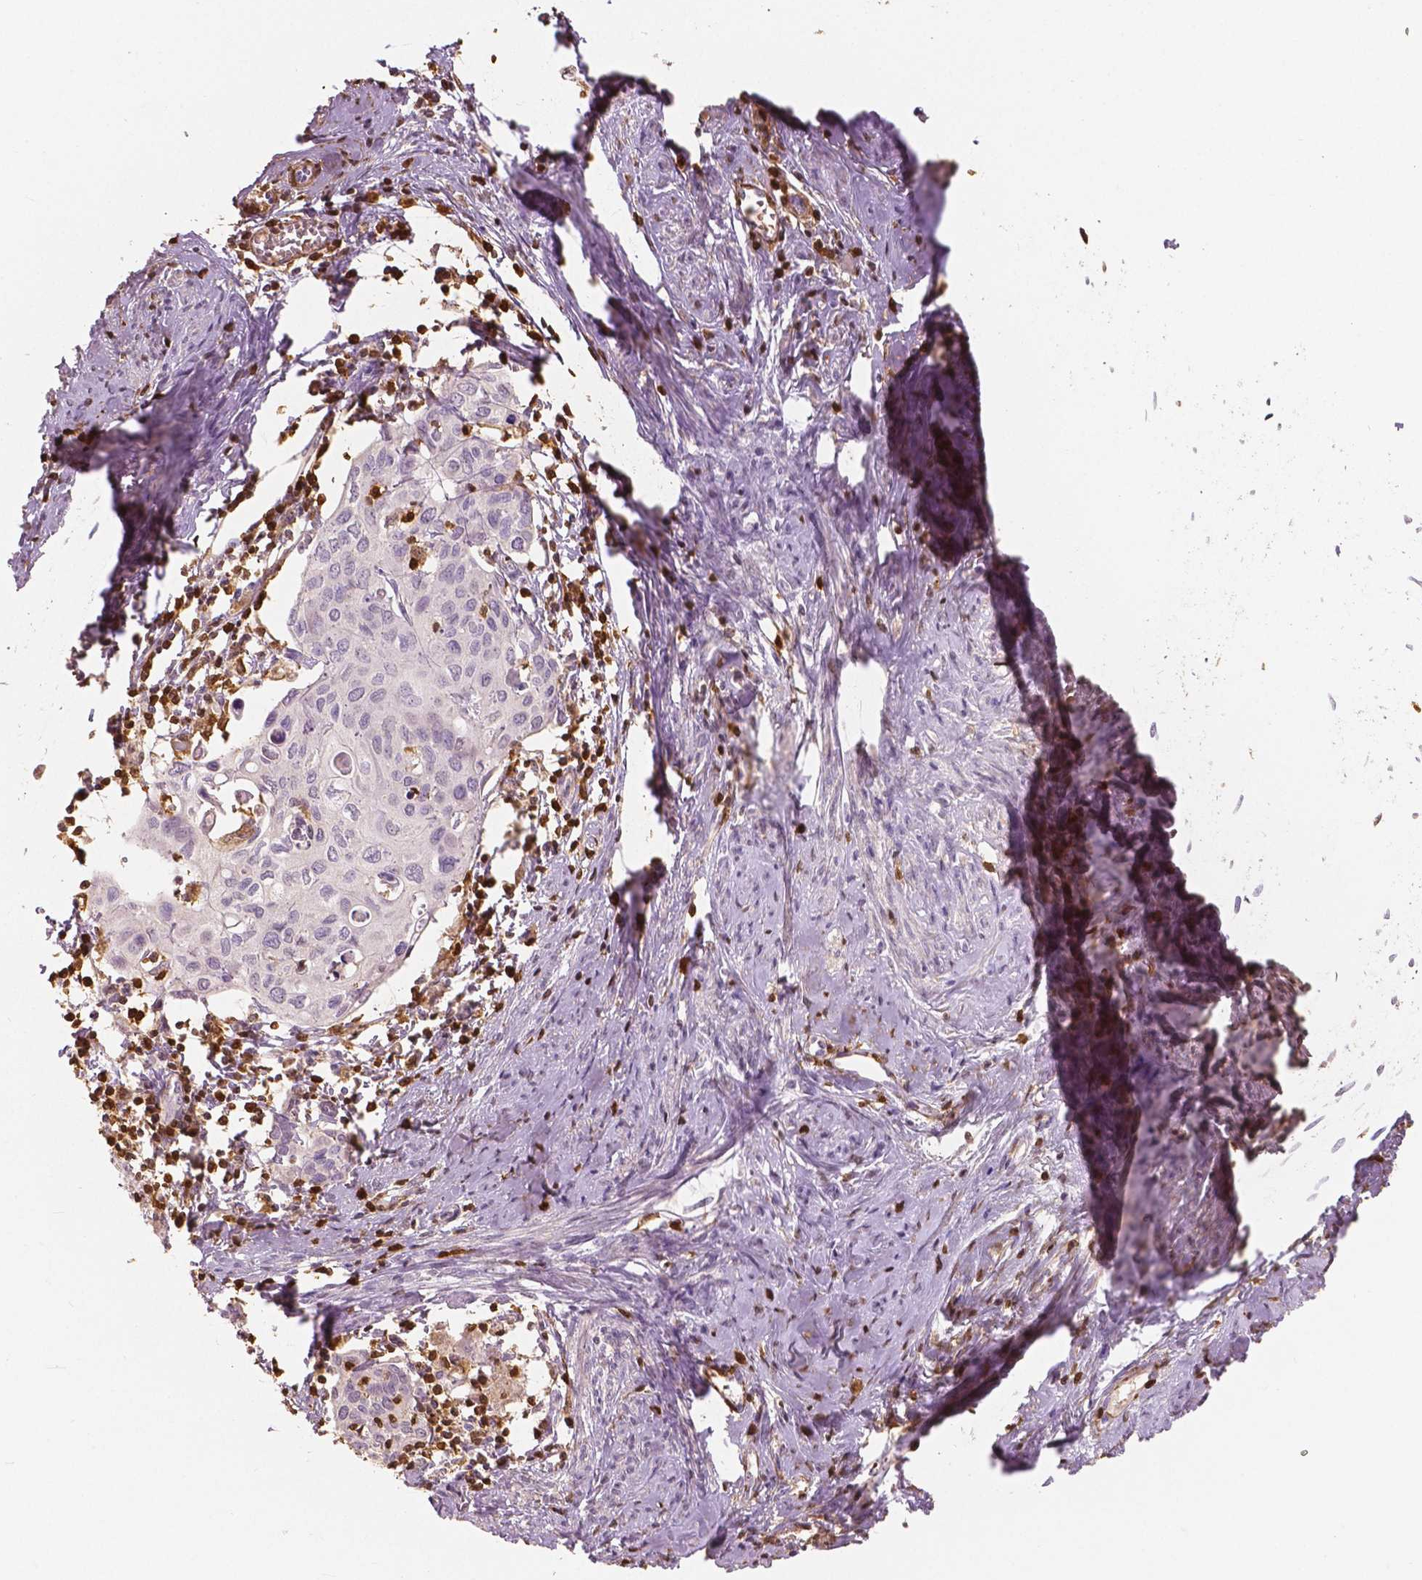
{"staining": {"intensity": "negative", "quantity": "none", "location": "none"}, "tissue": "cervical cancer", "cell_type": "Tumor cells", "image_type": "cancer", "snomed": [{"axis": "morphology", "description": "Squamous cell carcinoma, NOS"}, {"axis": "topography", "description": "Cervix"}], "caption": "Immunohistochemistry (IHC) photomicrograph of neoplastic tissue: human cervical cancer (squamous cell carcinoma) stained with DAB (3,3'-diaminobenzidine) demonstrates no significant protein positivity in tumor cells.", "gene": "S100A4", "patient": {"sex": "female", "age": 62}}